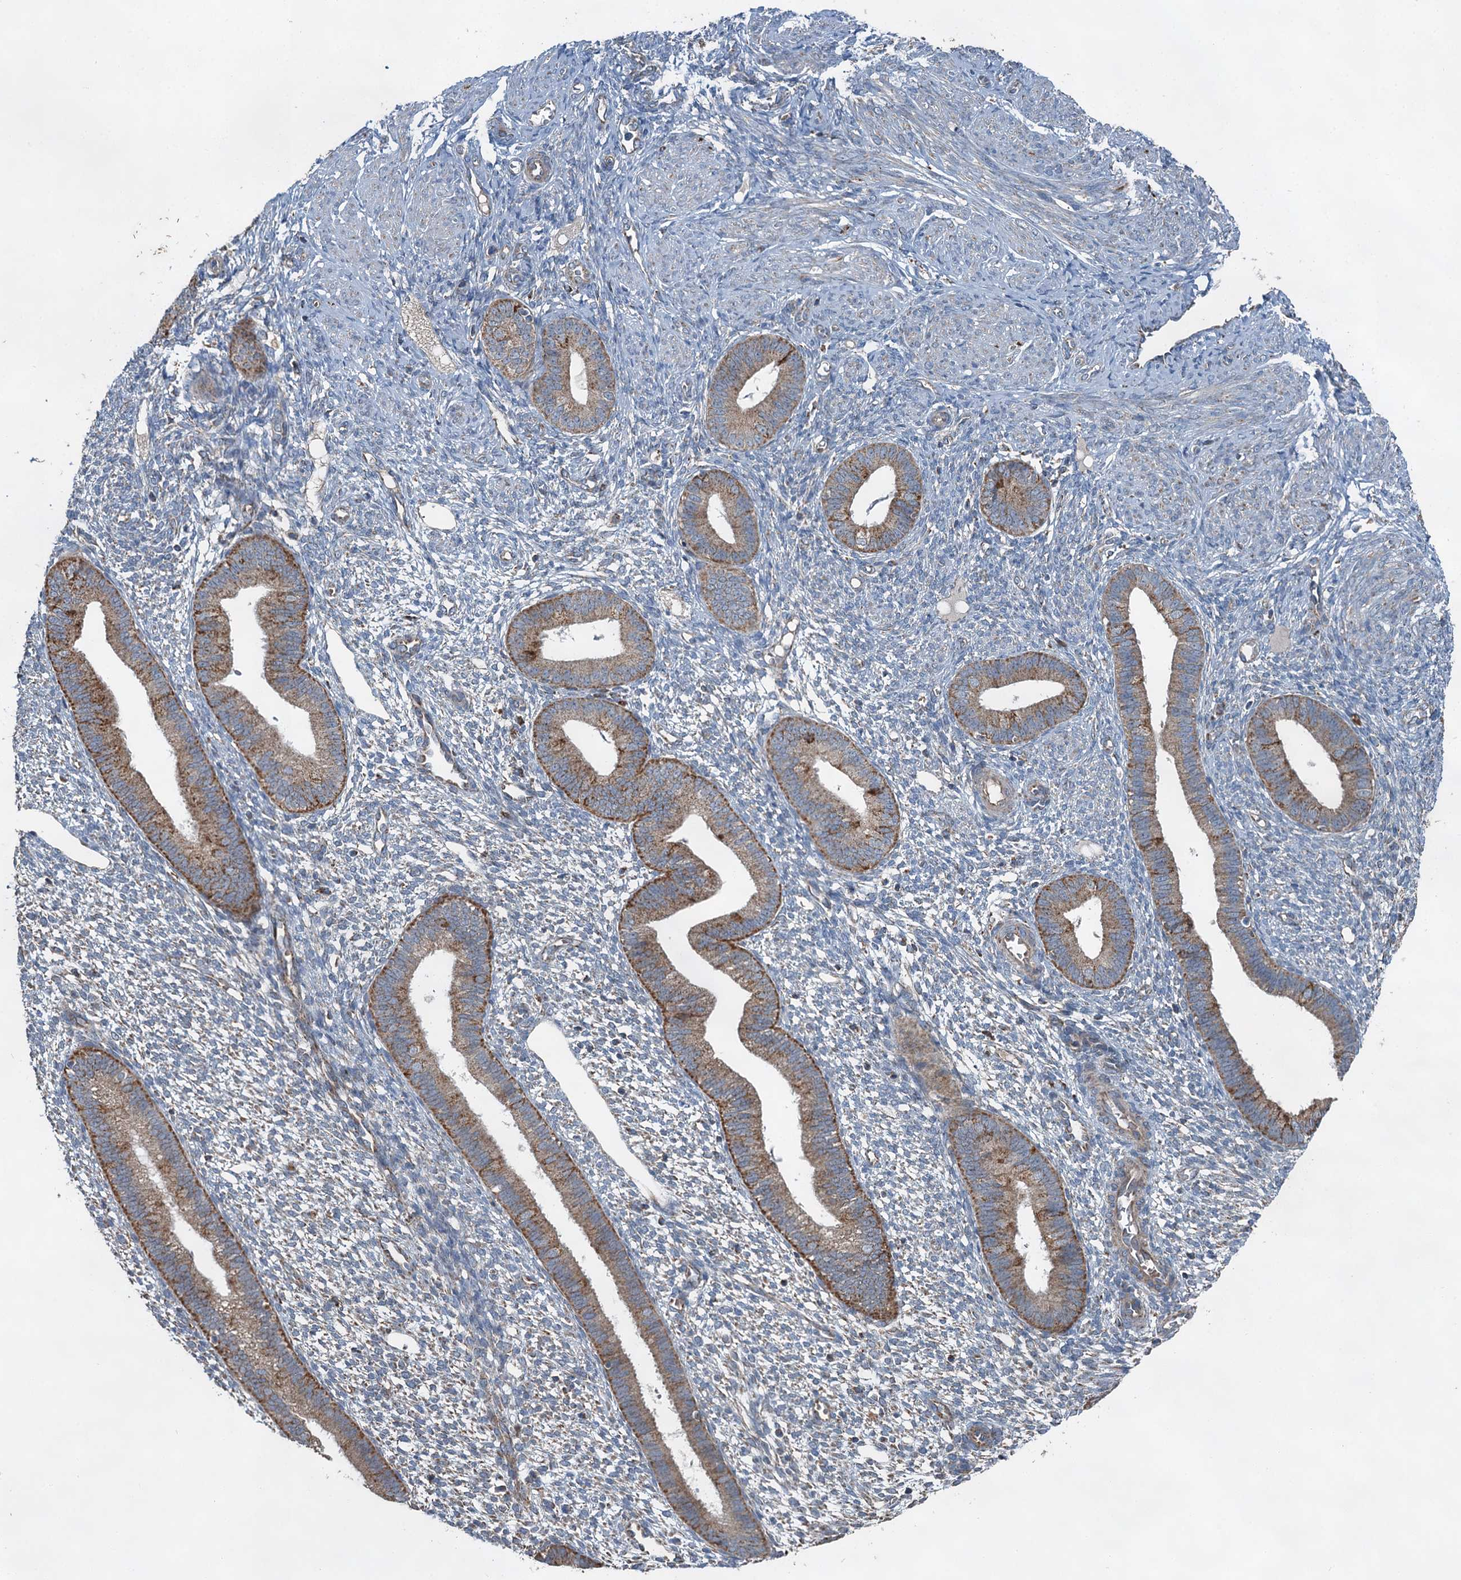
{"staining": {"intensity": "weak", "quantity": "25%-75%", "location": "cytoplasmic/membranous"}, "tissue": "endometrium", "cell_type": "Cells in endometrial stroma", "image_type": "normal", "snomed": [{"axis": "morphology", "description": "Normal tissue, NOS"}, {"axis": "topography", "description": "Endometrium"}], "caption": "Endometrium stained for a protein (brown) shows weak cytoplasmic/membranous positive expression in approximately 25%-75% of cells in endometrial stroma.", "gene": "HAUS2", "patient": {"sex": "female", "age": 46}}